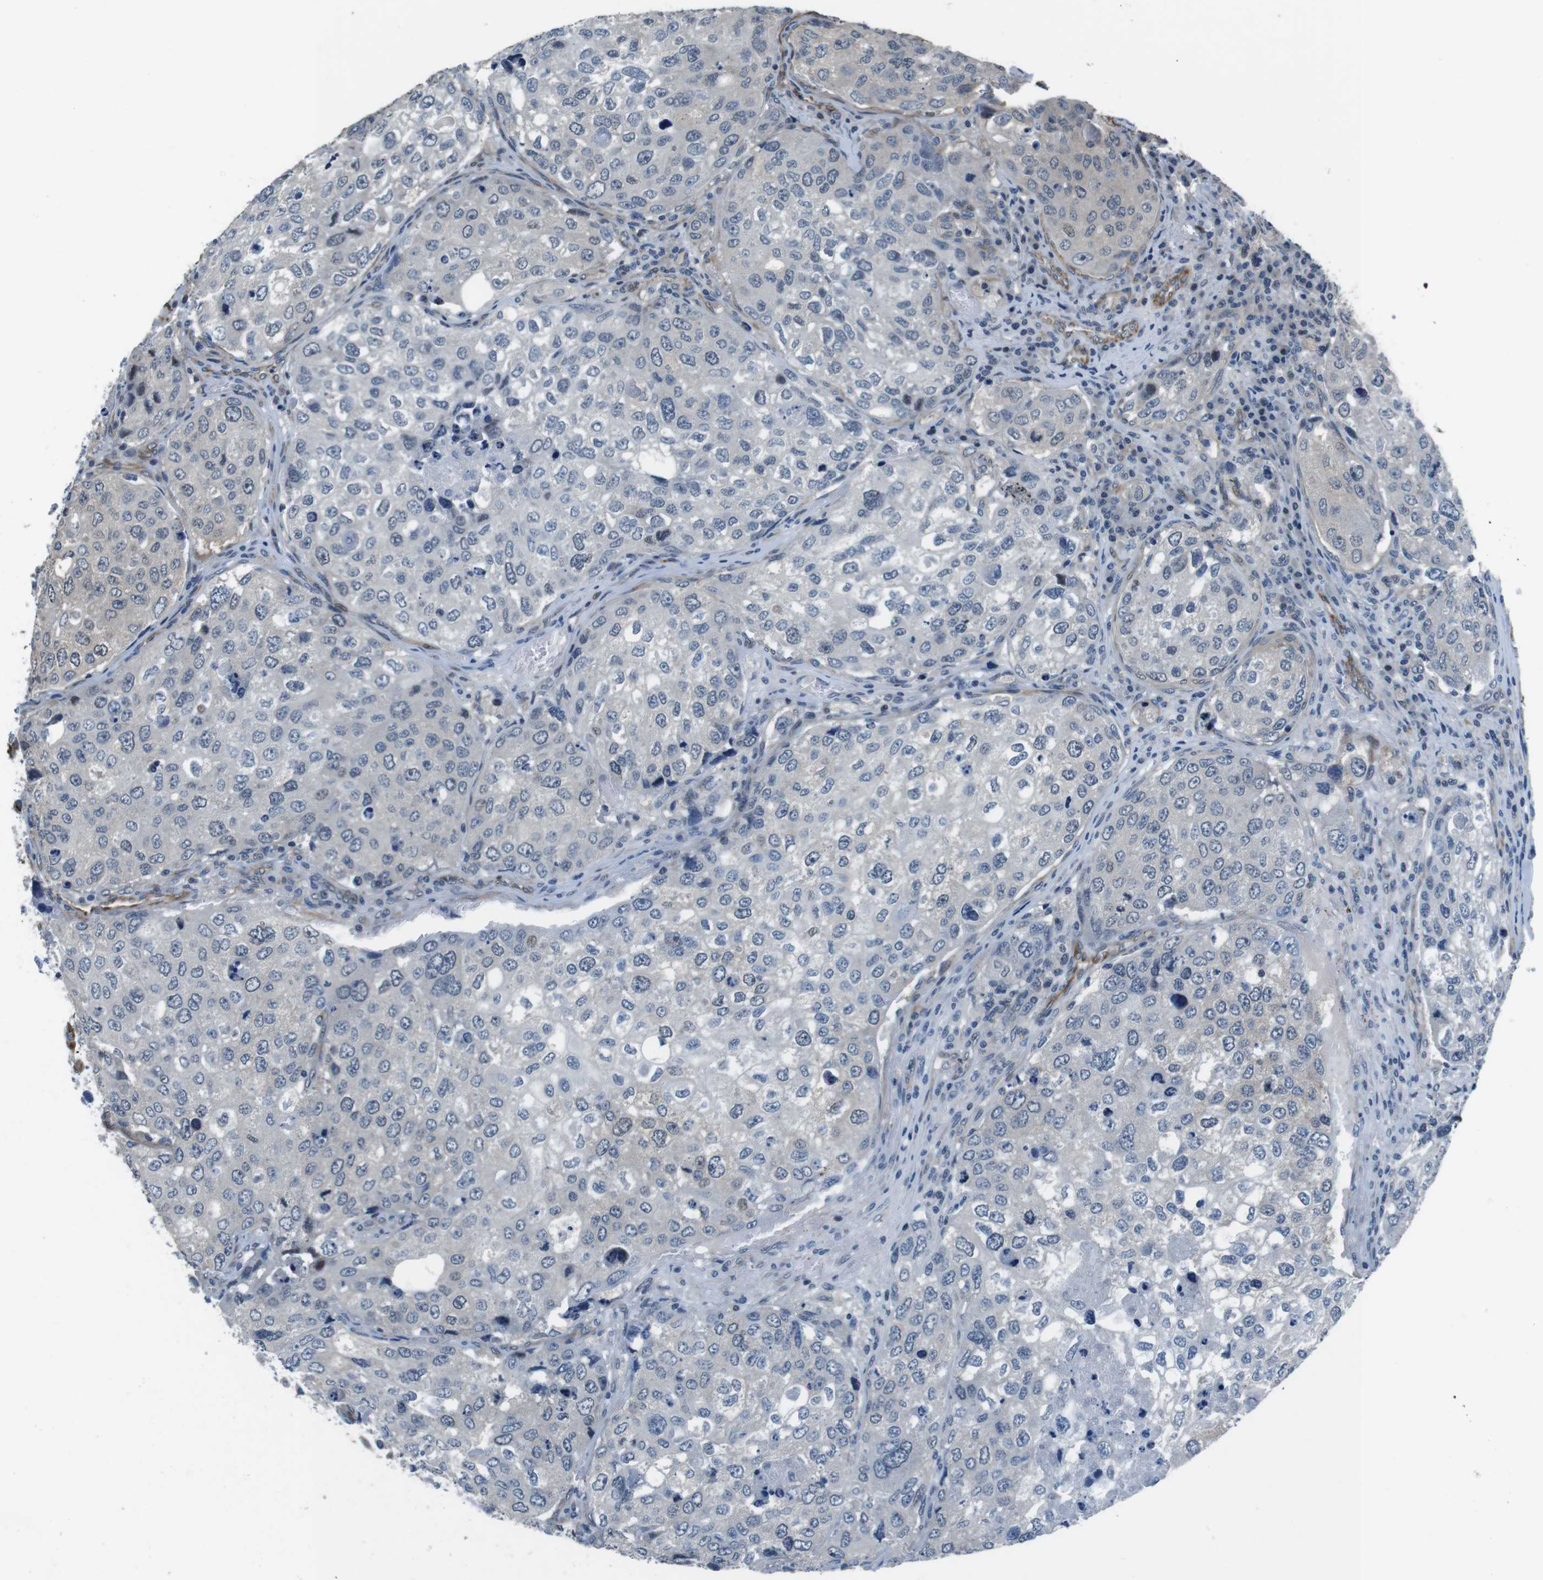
{"staining": {"intensity": "negative", "quantity": "none", "location": "none"}, "tissue": "urothelial cancer", "cell_type": "Tumor cells", "image_type": "cancer", "snomed": [{"axis": "morphology", "description": "Urothelial carcinoma, High grade"}, {"axis": "topography", "description": "Lymph node"}, {"axis": "topography", "description": "Urinary bladder"}], "caption": "DAB (3,3'-diaminobenzidine) immunohistochemical staining of high-grade urothelial carcinoma demonstrates no significant staining in tumor cells.", "gene": "LRRC49", "patient": {"sex": "male", "age": 51}}